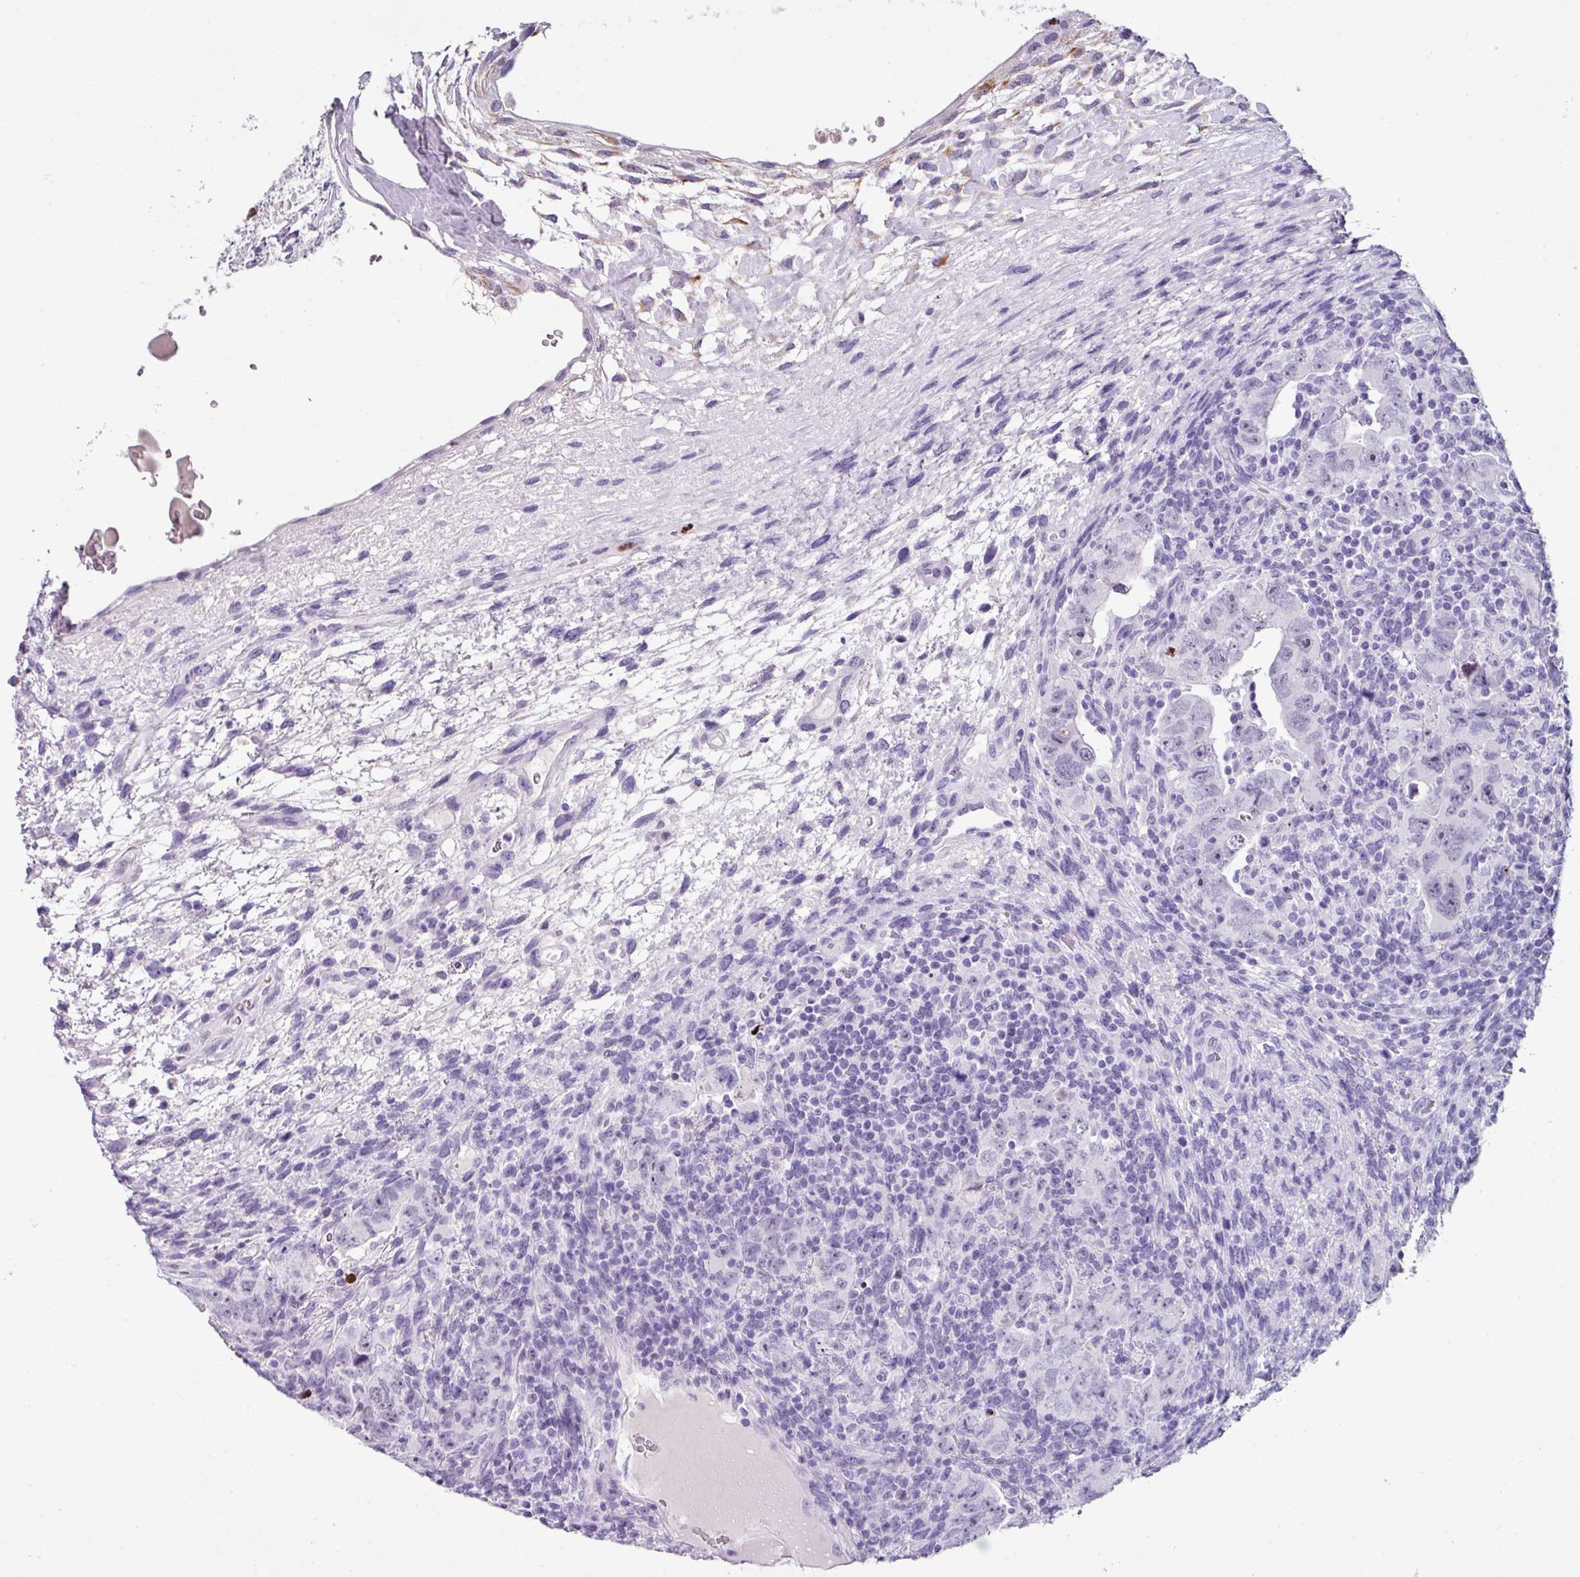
{"staining": {"intensity": "negative", "quantity": "none", "location": "none"}, "tissue": "testis cancer", "cell_type": "Tumor cells", "image_type": "cancer", "snomed": [{"axis": "morphology", "description": "Carcinoma, Embryonal, NOS"}, {"axis": "topography", "description": "Testis"}], "caption": "An image of human embryonal carcinoma (testis) is negative for staining in tumor cells. (DAB (3,3'-diaminobenzidine) immunohistochemistry with hematoxylin counter stain).", "gene": "TRA2A", "patient": {"sex": "male", "age": 24}}